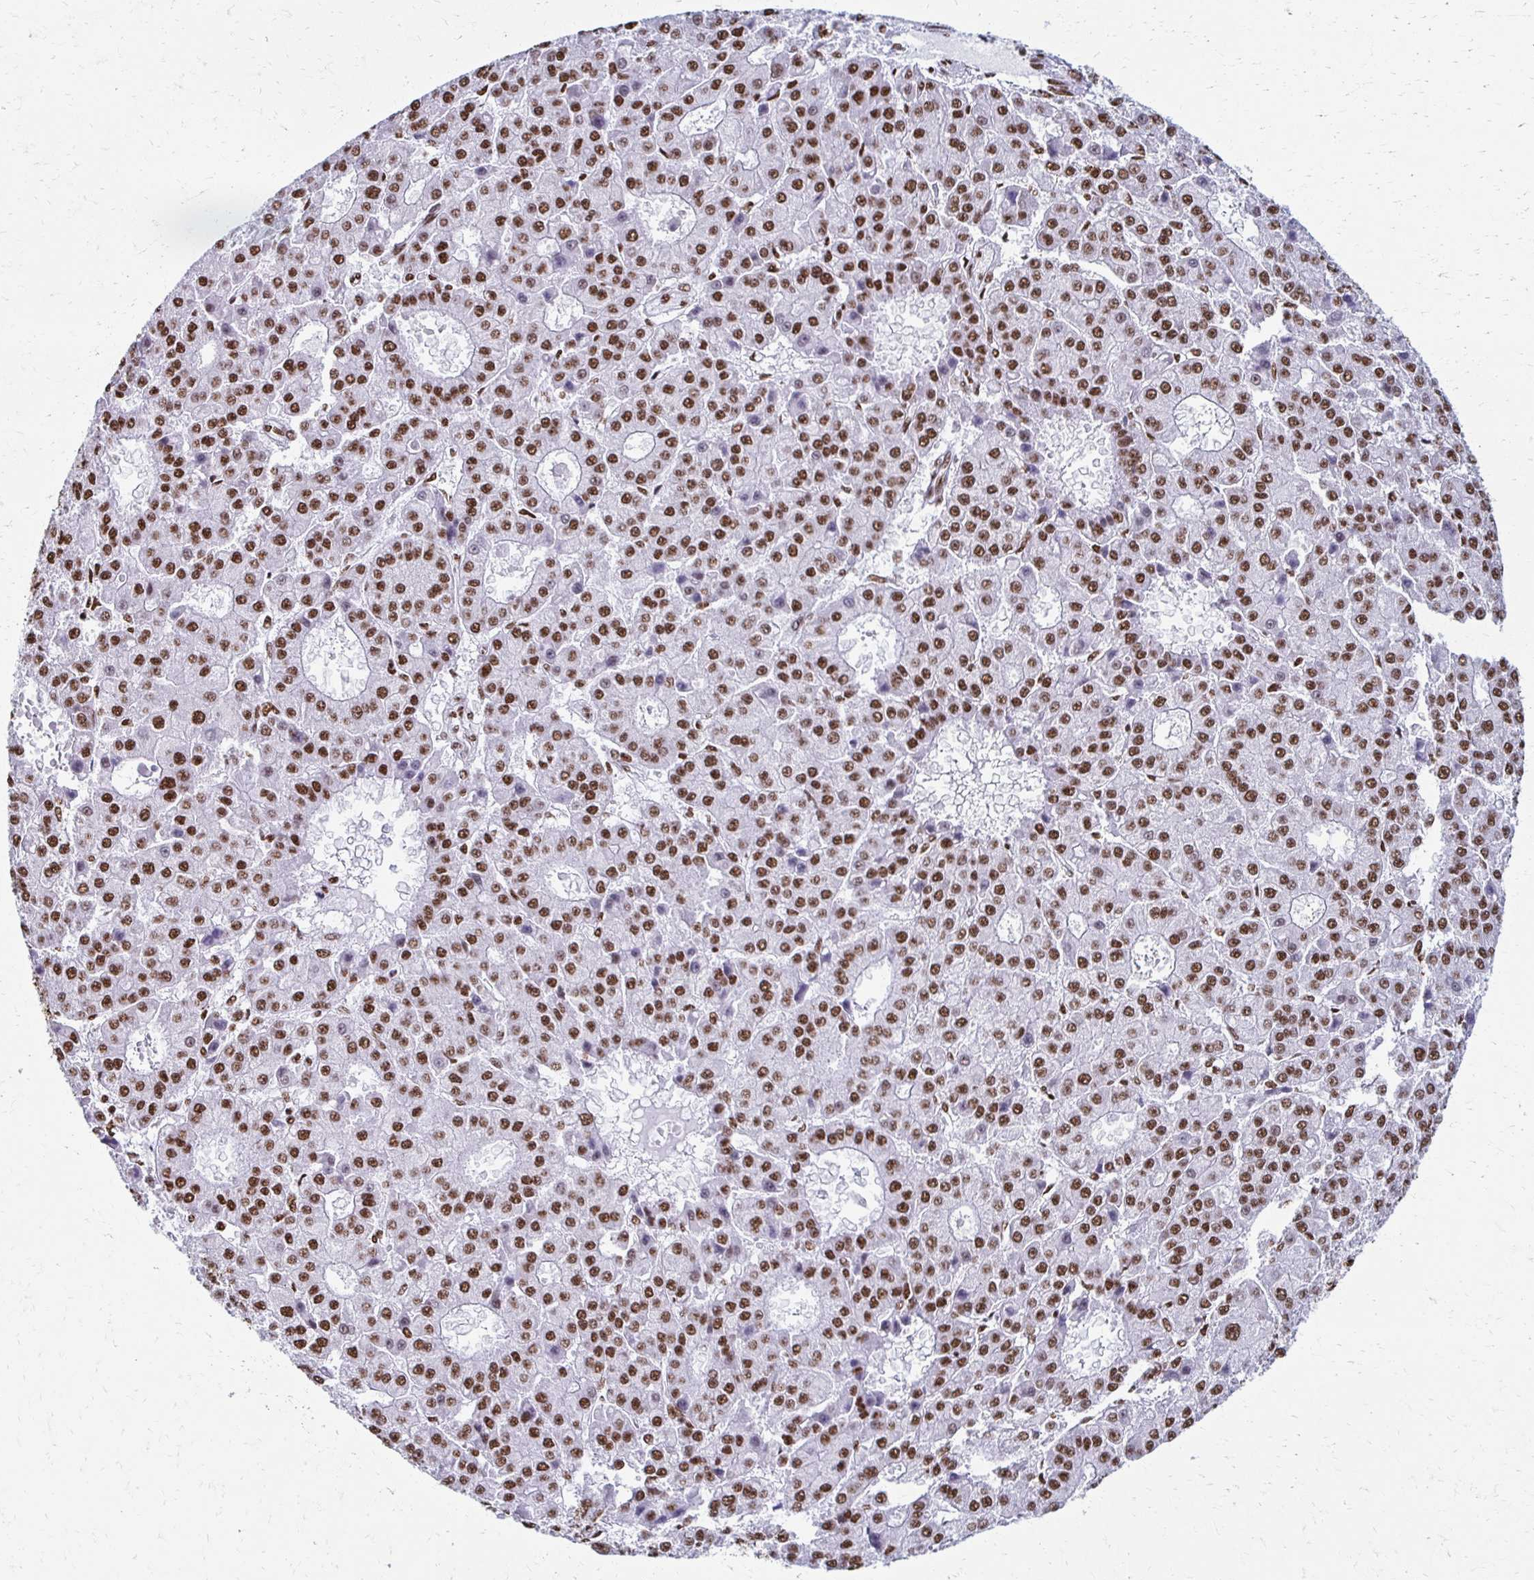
{"staining": {"intensity": "moderate", "quantity": ">75%", "location": "nuclear"}, "tissue": "liver cancer", "cell_type": "Tumor cells", "image_type": "cancer", "snomed": [{"axis": "morphology", "description": "Carcinoma, Hepatocellular, NOS"}, {"axis": "topography", "description": "Liver"}], "caption": "Immunohistochemistry photomicrograph of neoplastic tissue: human liver cancer stained using immunohistochemistry demonstrates medium levels of moderate protein expression localized specifically in the nuclear of tumor cells, appearing as a nuclear brown color.", "gene": "NONO", "patient": {"sex": "male", "age": 70}}